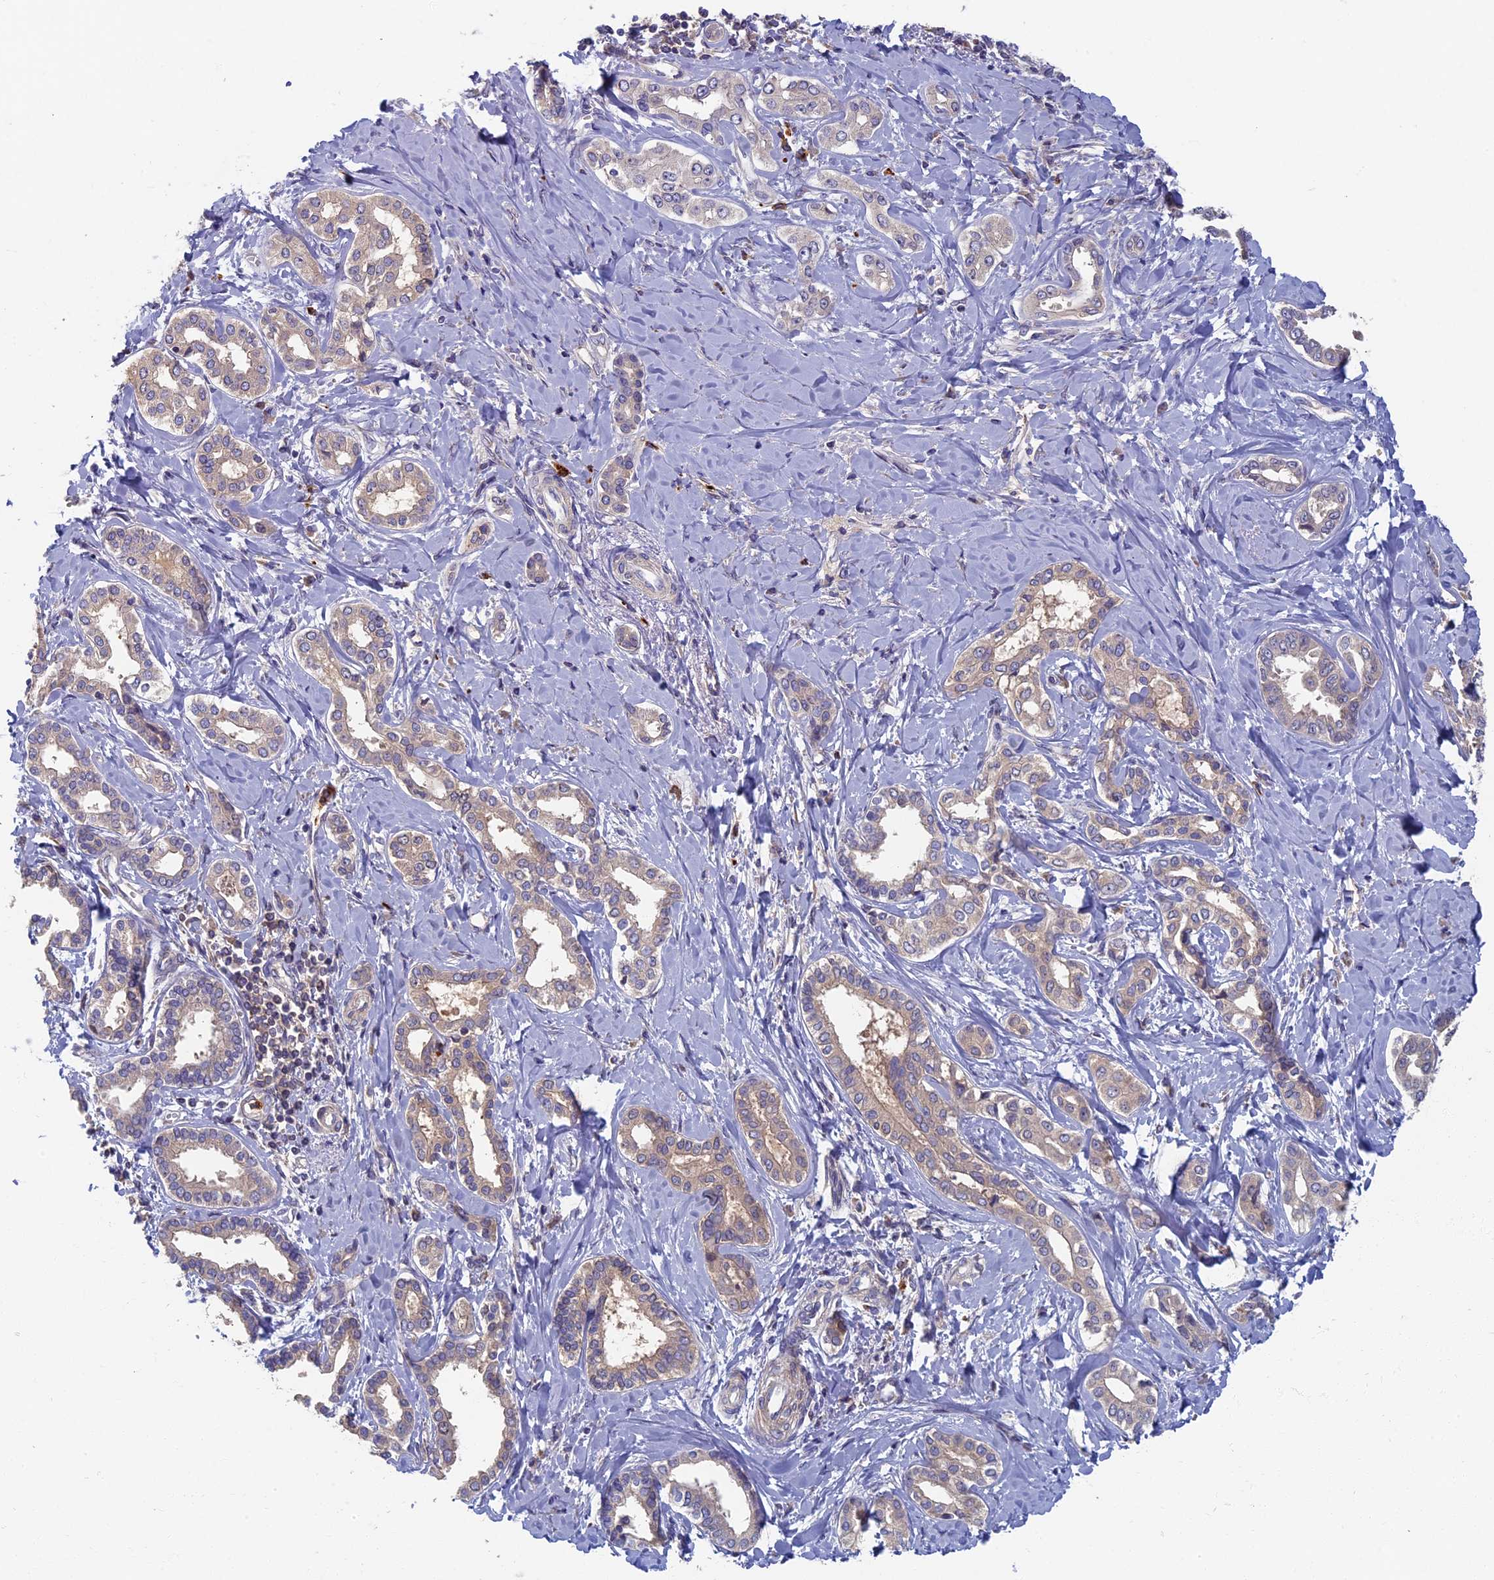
{"staining": {"intensity": "weak", "quantity": "<25%", "location": "cytoplasmic/membranous"}, "tissue": "liver cancer", "cell_type": "Tumor cells", "image_type": "cancer", "snomed": [{"axis": "morphology", "description": "Cholangiocarcinoma"}, {"axis": "topography", "description": "Liver"}], "caption": "Immunohistochemical staining of human liver cancer demonstrates no significant positivity in tumor cells.", "gene": "TNK2", "patient": {"sex": "female", "age": 77}}